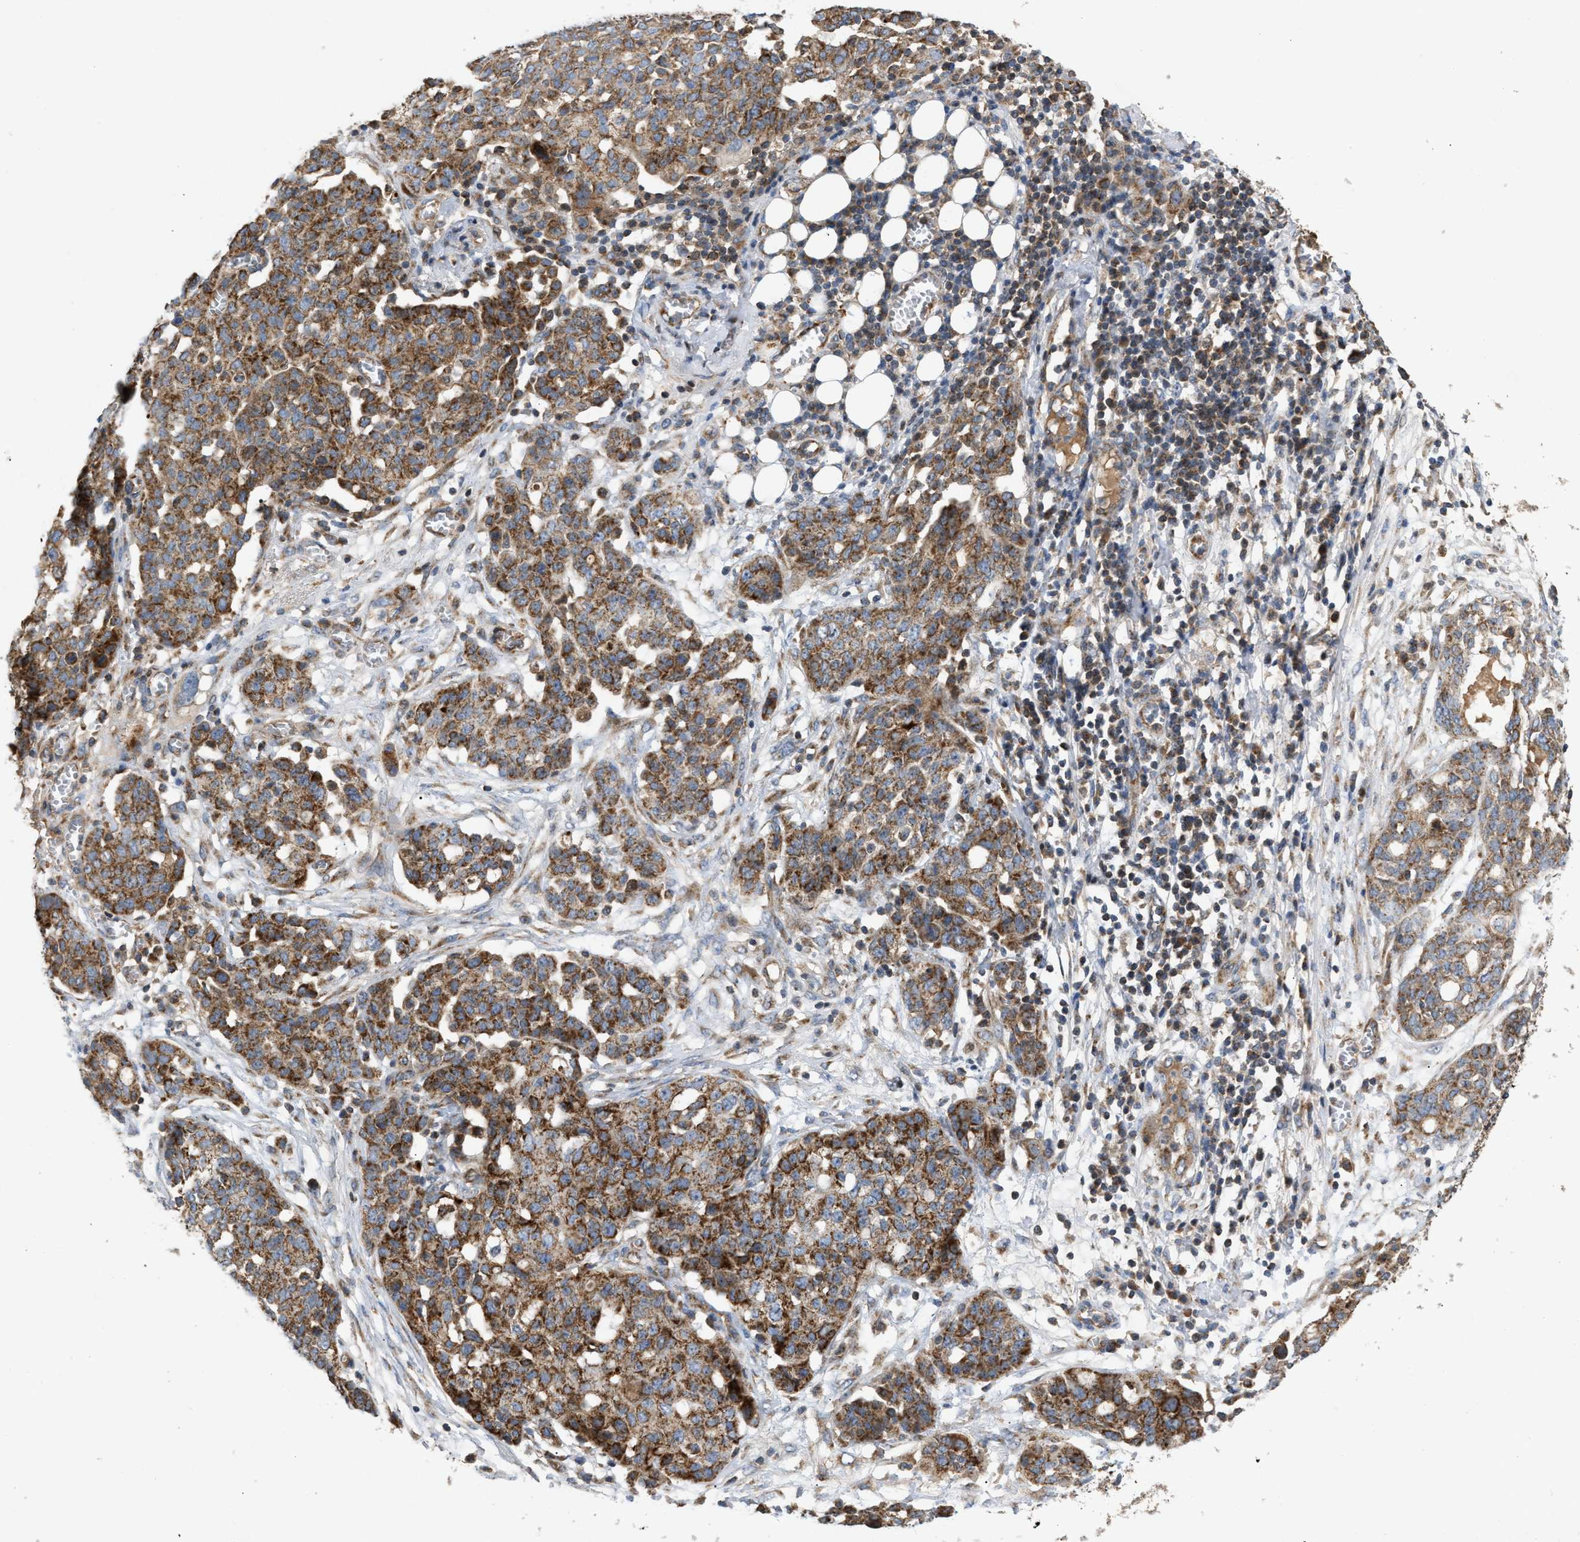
{"staining": {"intensity": "moderate", "quantity": ">75%", "location": "cytoplasmic/membranous"}, "tissue": "ovarian cancer", "cell_type": "Tumor cells", "image_type": "cancer", "snomed": [{"axis": "morphology", "description": "Cystadenocarcinoma, serous, NOS"}, {"axis": "topography", "description": "Soft tissue"}, {"axis": "topography", "description": "Ovary"}], "caption": "DAB (3,3'-diaminobenzidine) immunohistochemical staining of serous cystadenocarcinoma (ovarian) demonstrates moderate cytoplasmic/membranous protein staining in approximately >75% of tumor cells.", "gene": "TACO1", "patient": {"sex": "female", "age": 57}}